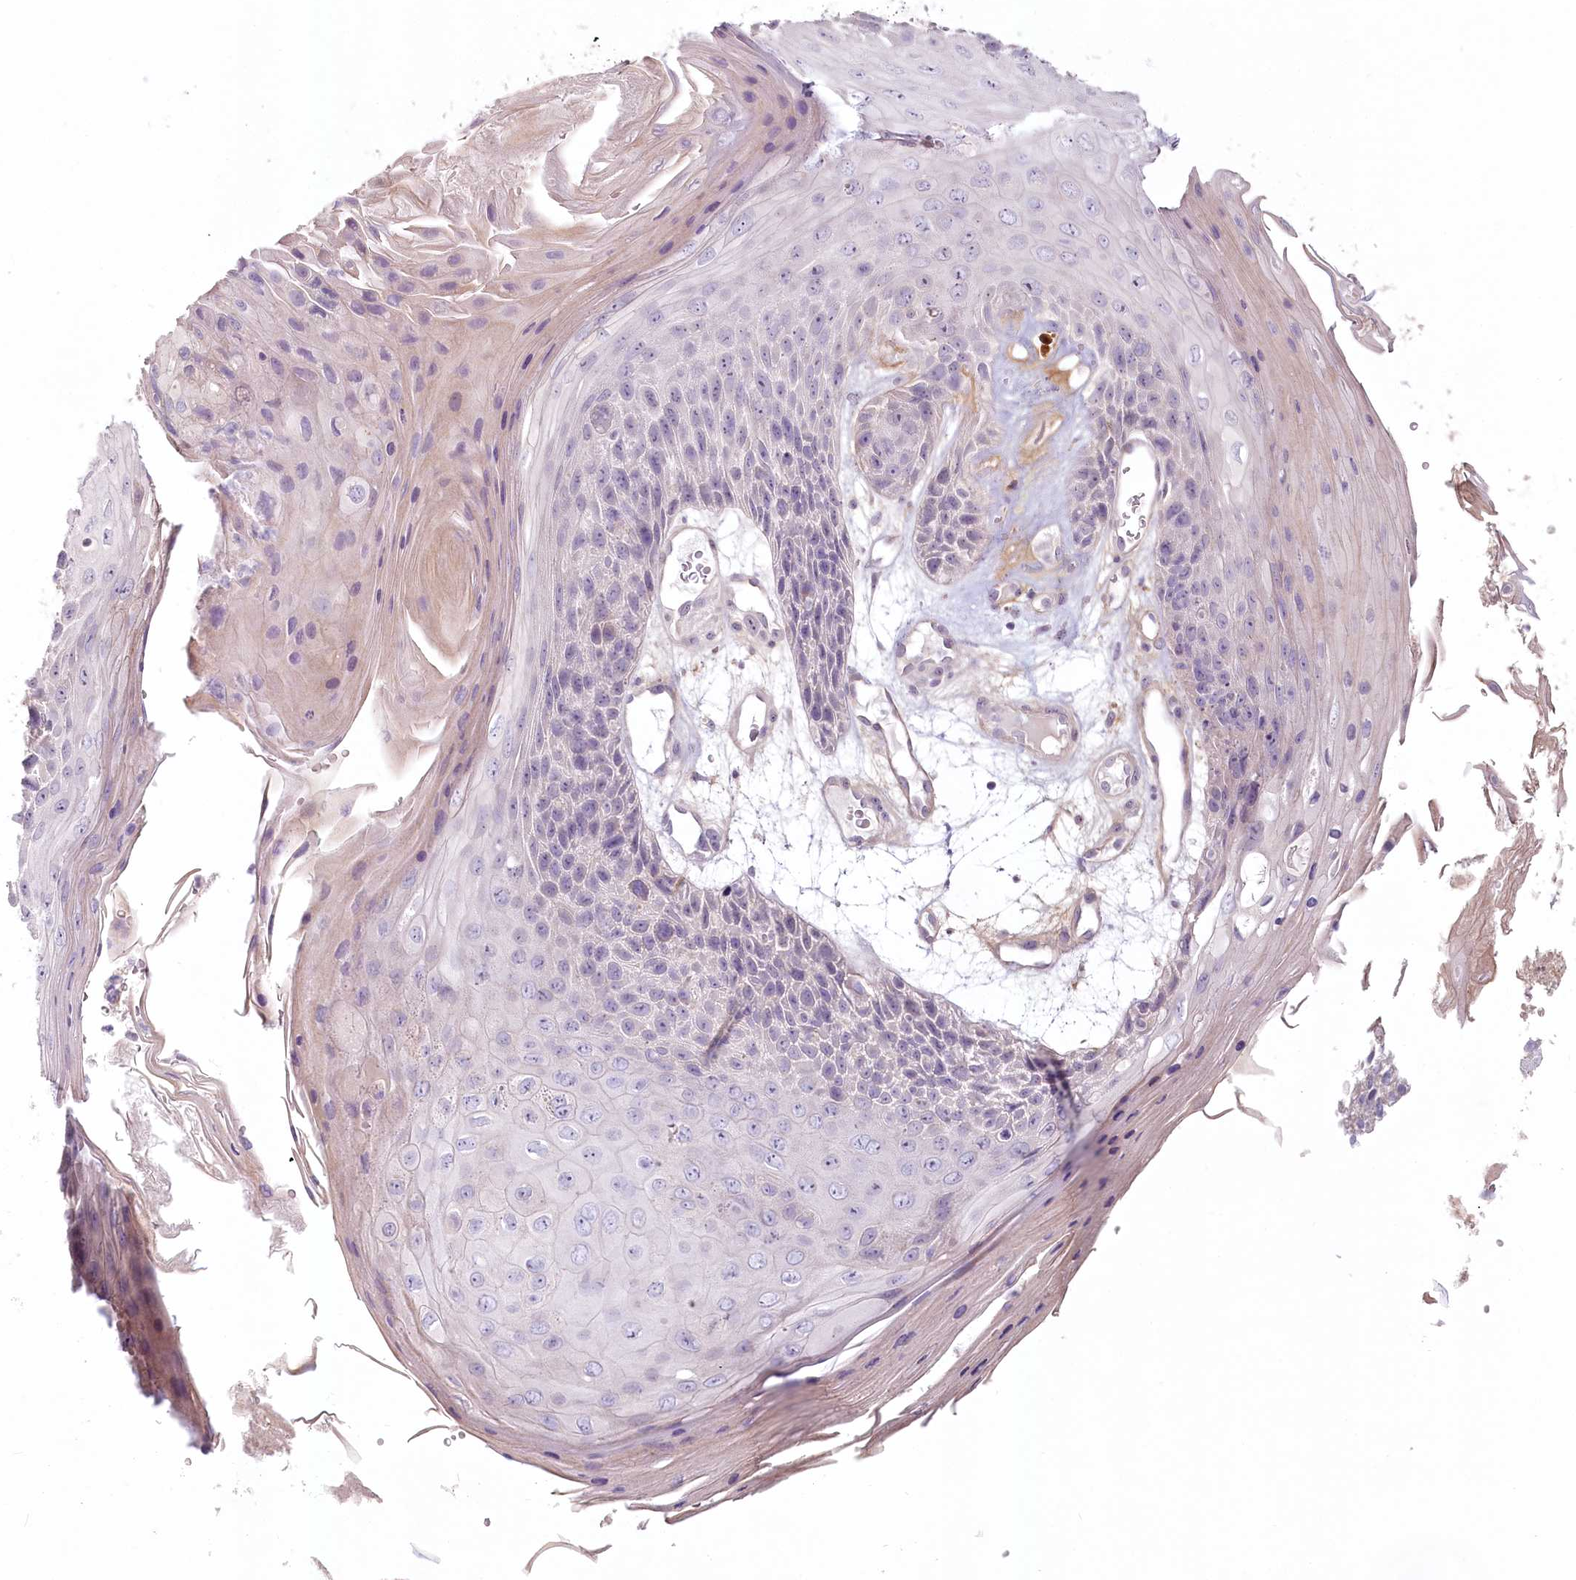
{"staining": {"intensity": "negative", "quantity": "none", "location": "none"}, "tissue": "skin cancer", "cell_type": "Tumor cells", "image_type": "cancer", "snomed": [{"axis": "morphology", "description": "Squamous cell carcinoma, NOS"}, {"axis": "topography", "description": "Skin"}], "caption": "There is no significant staining in tumor cells of skin squamous cell carcinoma.", "gene": "USP11", "patient": {"sex": "female", "age": 88}}